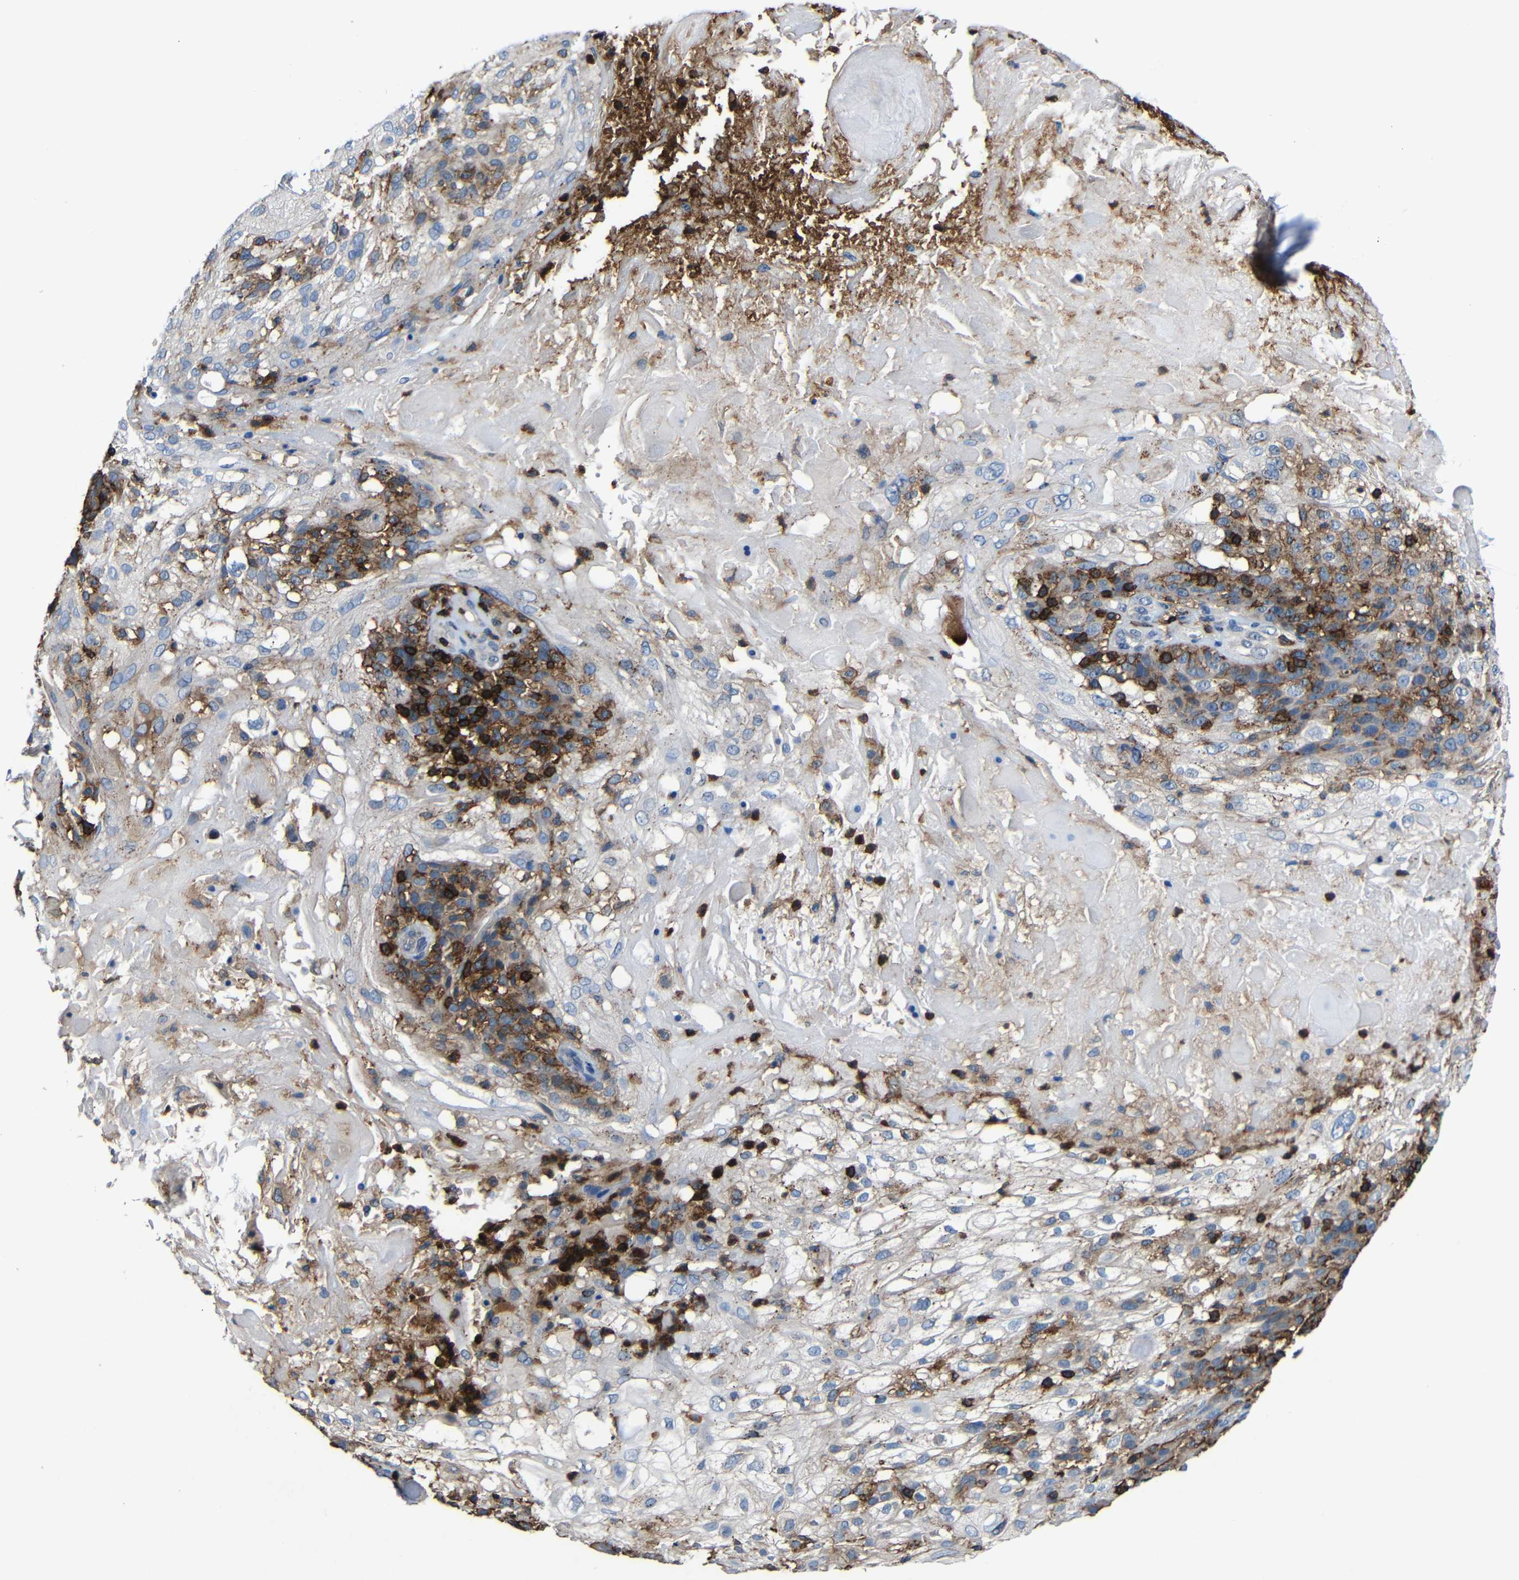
{"staining": {"intensity": "moderate", "quantity": ">75%", "location": "cytoplasmic/membranous"}, "tissue": "skin cancer", "cell_type": "Tumor cells", "image_type": "cancer", "snomed": [{"axis": "morphology", "description": "Normal tissue, NOS"}, {"axis": "morphology", "description": "Squamous cell carcinoma, NOS"}, {"axis": "topography", "description": "Skin"}], "caption": "A medium amount of moderate cytoplasmic/membranous expression is appreciated in about >75% of tumor cells in skin squamous cell carcinoma tissue.", "gene": "P2RY12", "patient": {"sex": "female", "age": 83}}